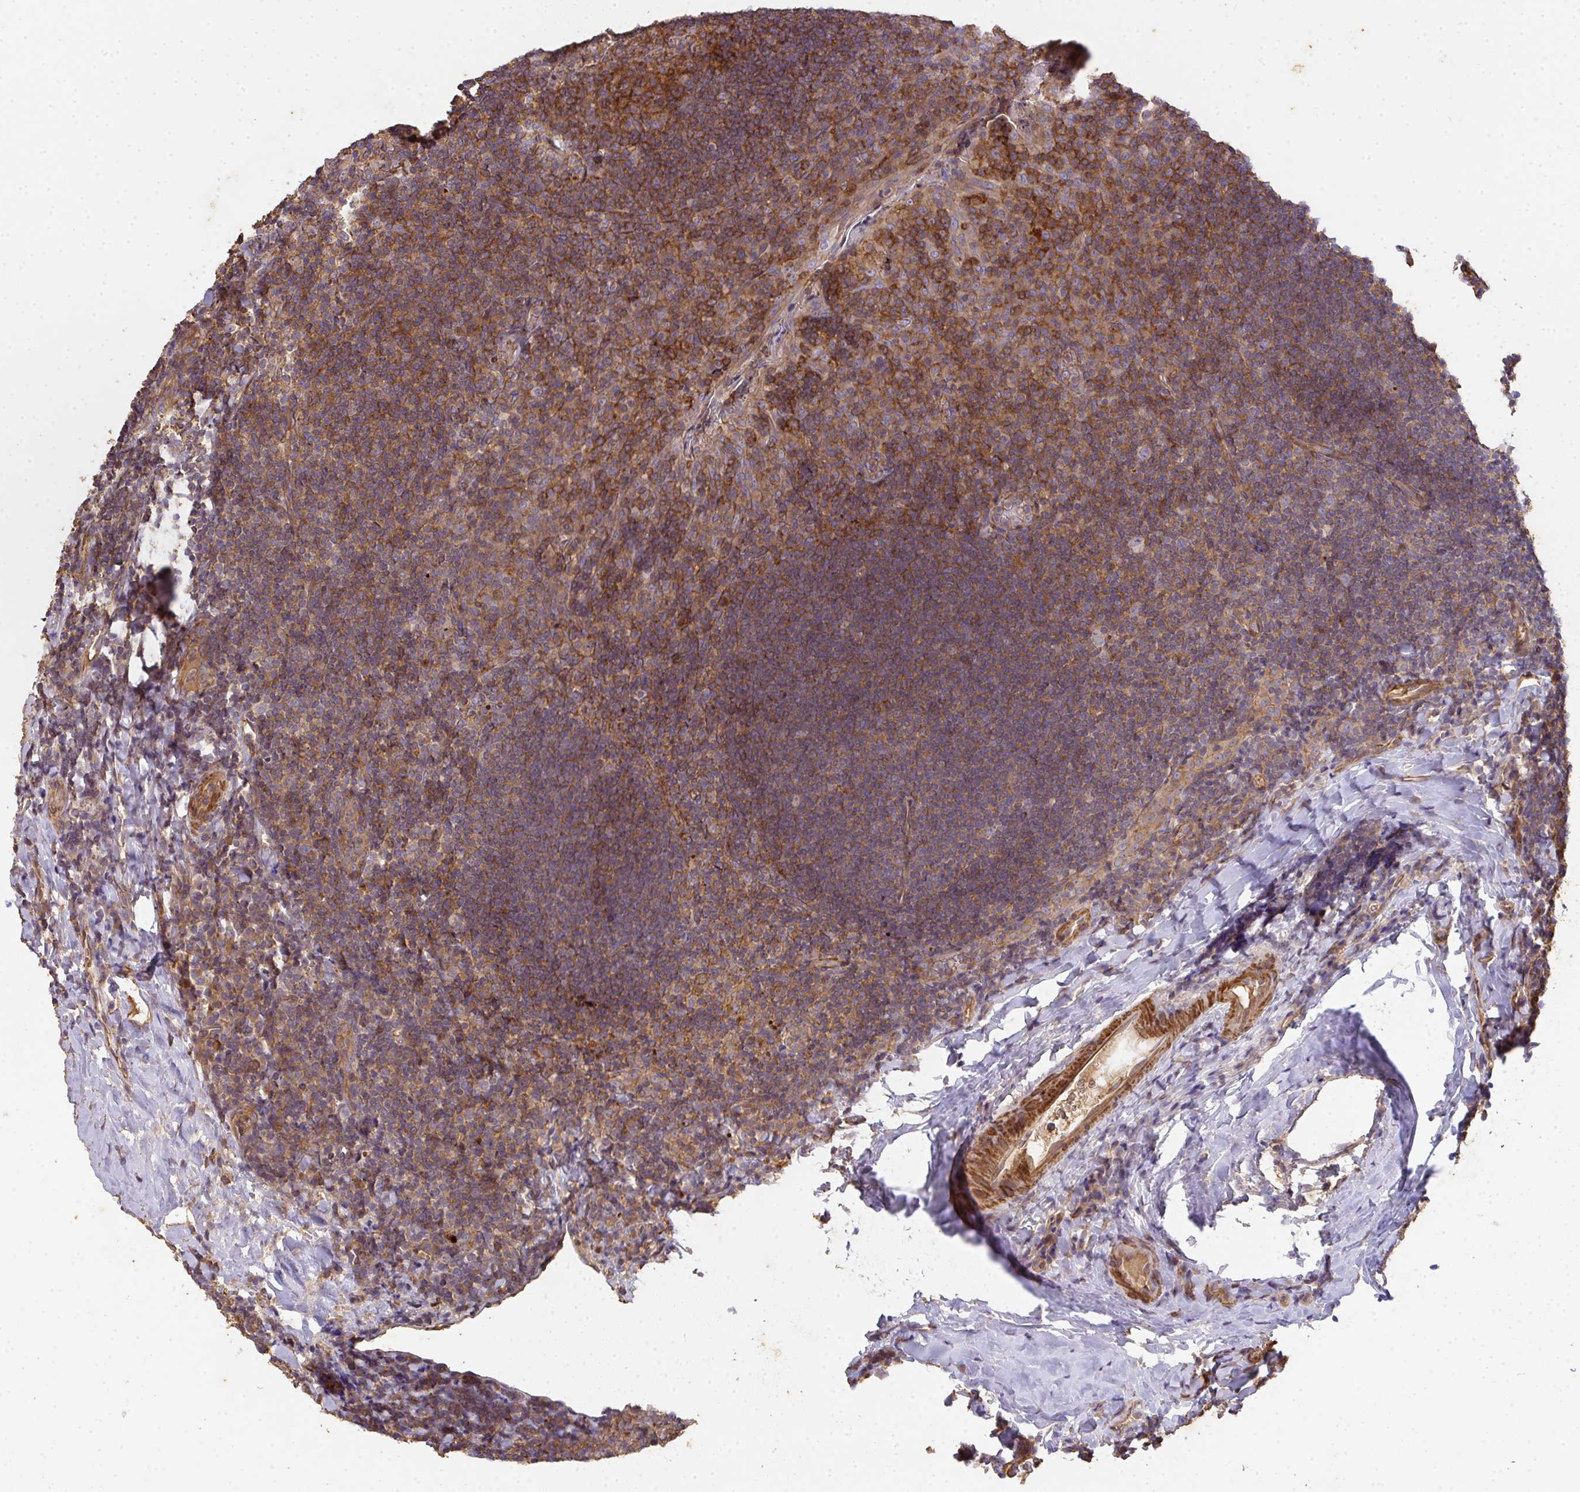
{"staining": {"intensity": "moderate", "quantity": "25%-75%", "location": "cytoplasmic/membranous"}, "tissue": "tonsil", "cell_type": "Germinal center cells", "image_type": "normal", "snomed": [{"axis": "morphology", "description": "Normal tissue, NOS"}, {"axis": "topography", "description": "Tonsil"}], "caption": "Immunohistochemistry (IHC) photomicrograph of benign human tonsil stained for a protein (brown), which demonstrates medium levels of moderate cytoplasmic/membranous staining in about 25%-75% of germinal center cells.", "gene": "TNMD", "patient": {"sex": "male", "age": 17}}